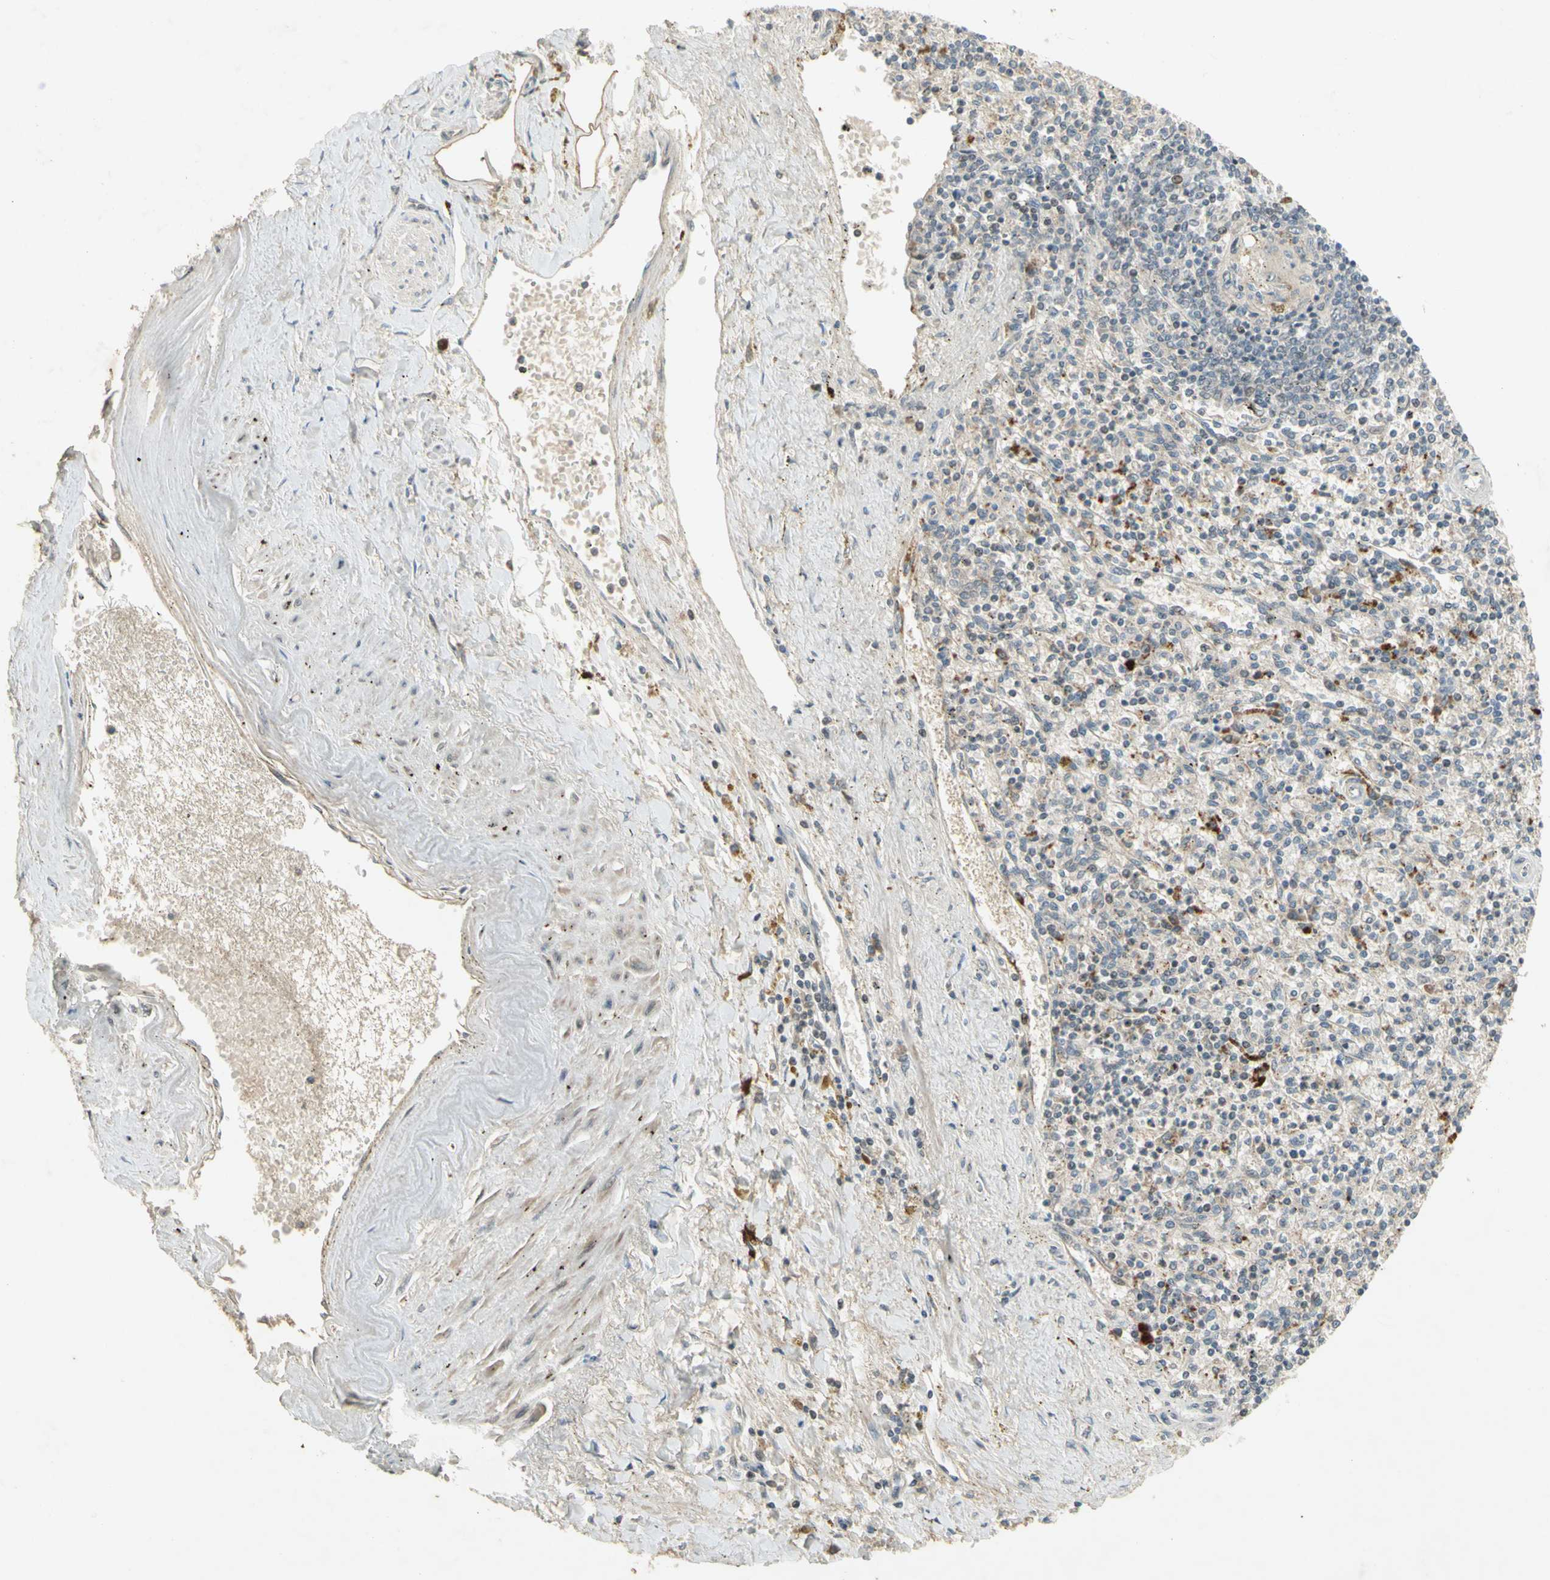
{"staining": {"intensity": "weak", "quantity": "<25%", "location": "cytoplasmic/membranous"}, "tissue": "spleen", "cell_type": "Cells in red pulp", "image_type": "normal", "snomed": [{"axis": "morphology", "description": "Normal tissue, NOS"}, {"axis": "topography", "description": "Spleen"}], "caption": "Cells in red pulp are negative for brown protein staining in benign spleen. (Immunohistochemistry, brightfield microscopy, high magnification).", "gene": "NRG4", "patient": {"sex": "male", "age": 72}}